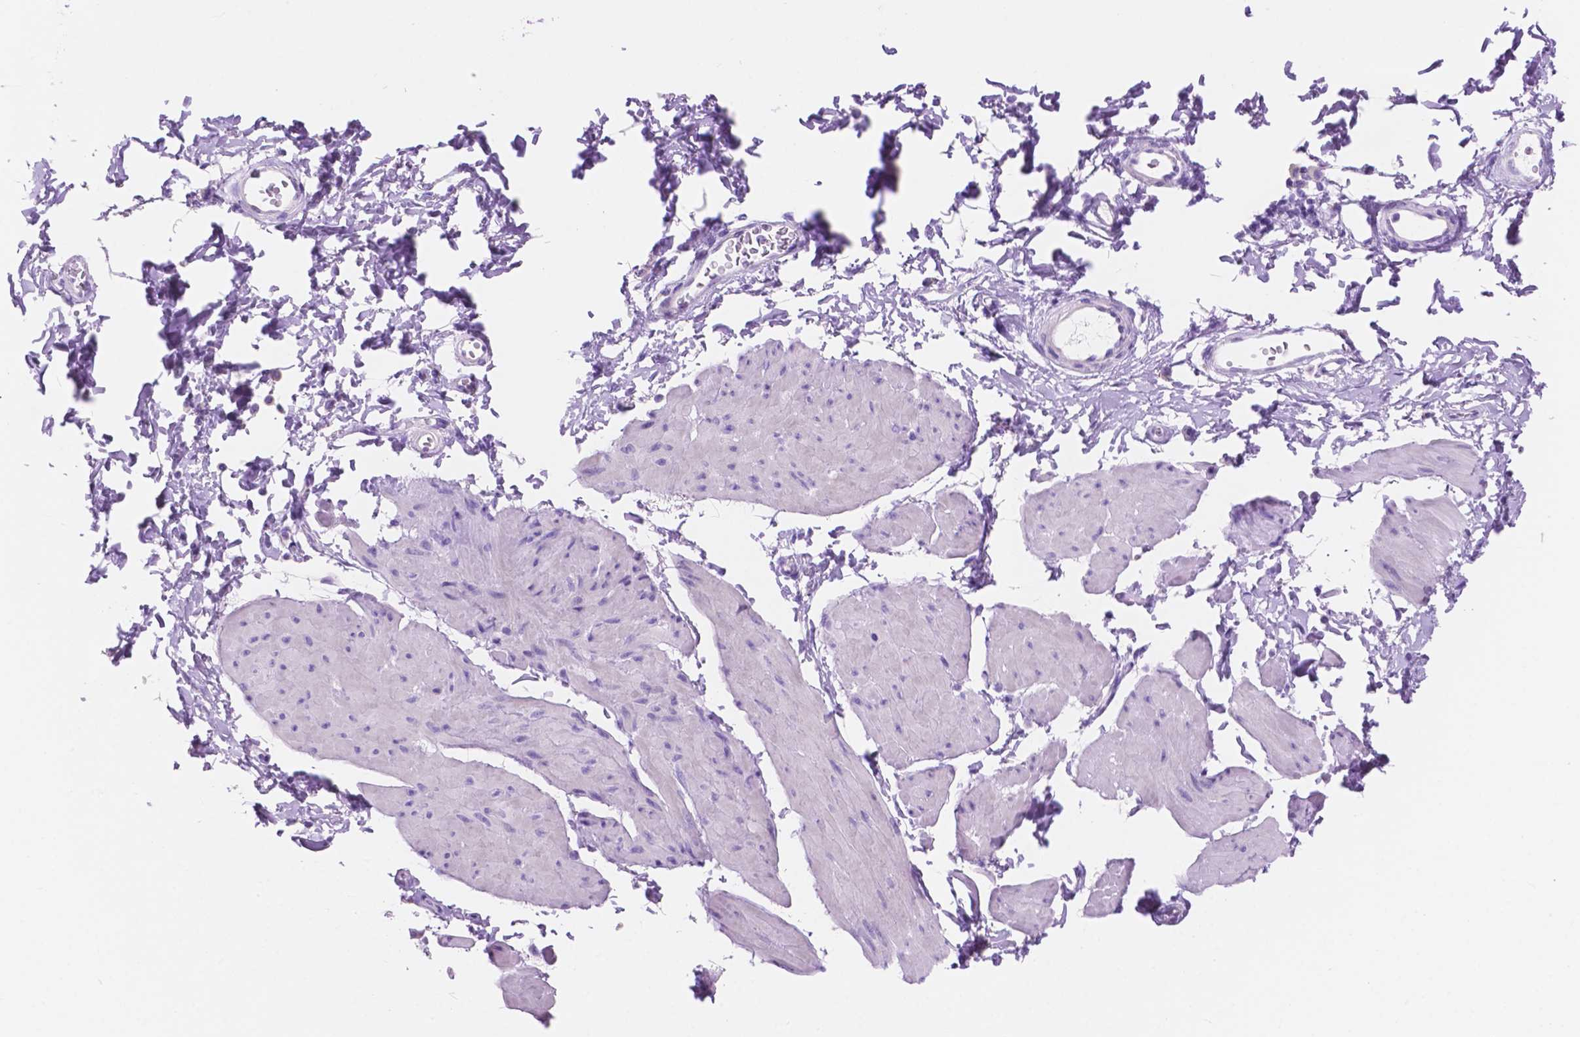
{"staining": {"intensity": "negative", "quantity": "none", "location": "none"}, "tissue": "smooth muscle", "cell_type": "Smooth muscle cells", "image_type": "normal", "snomed": [{"axis": "morphology", "description": "Normal tissue, NOS"}, {"axis": "topography", "description": "Adipose tissue"}, {"axis": "topography", "description": "Smooth muscle"}, {"axis": "topography", "description": "Peripheral nerve tissue"}], "caption": "The histopathology image reveals no staining of smooth muscle cells in benign smooth muscle.", "gene": "IGFN1", "patient": {"sex": "male", "age": 83}}